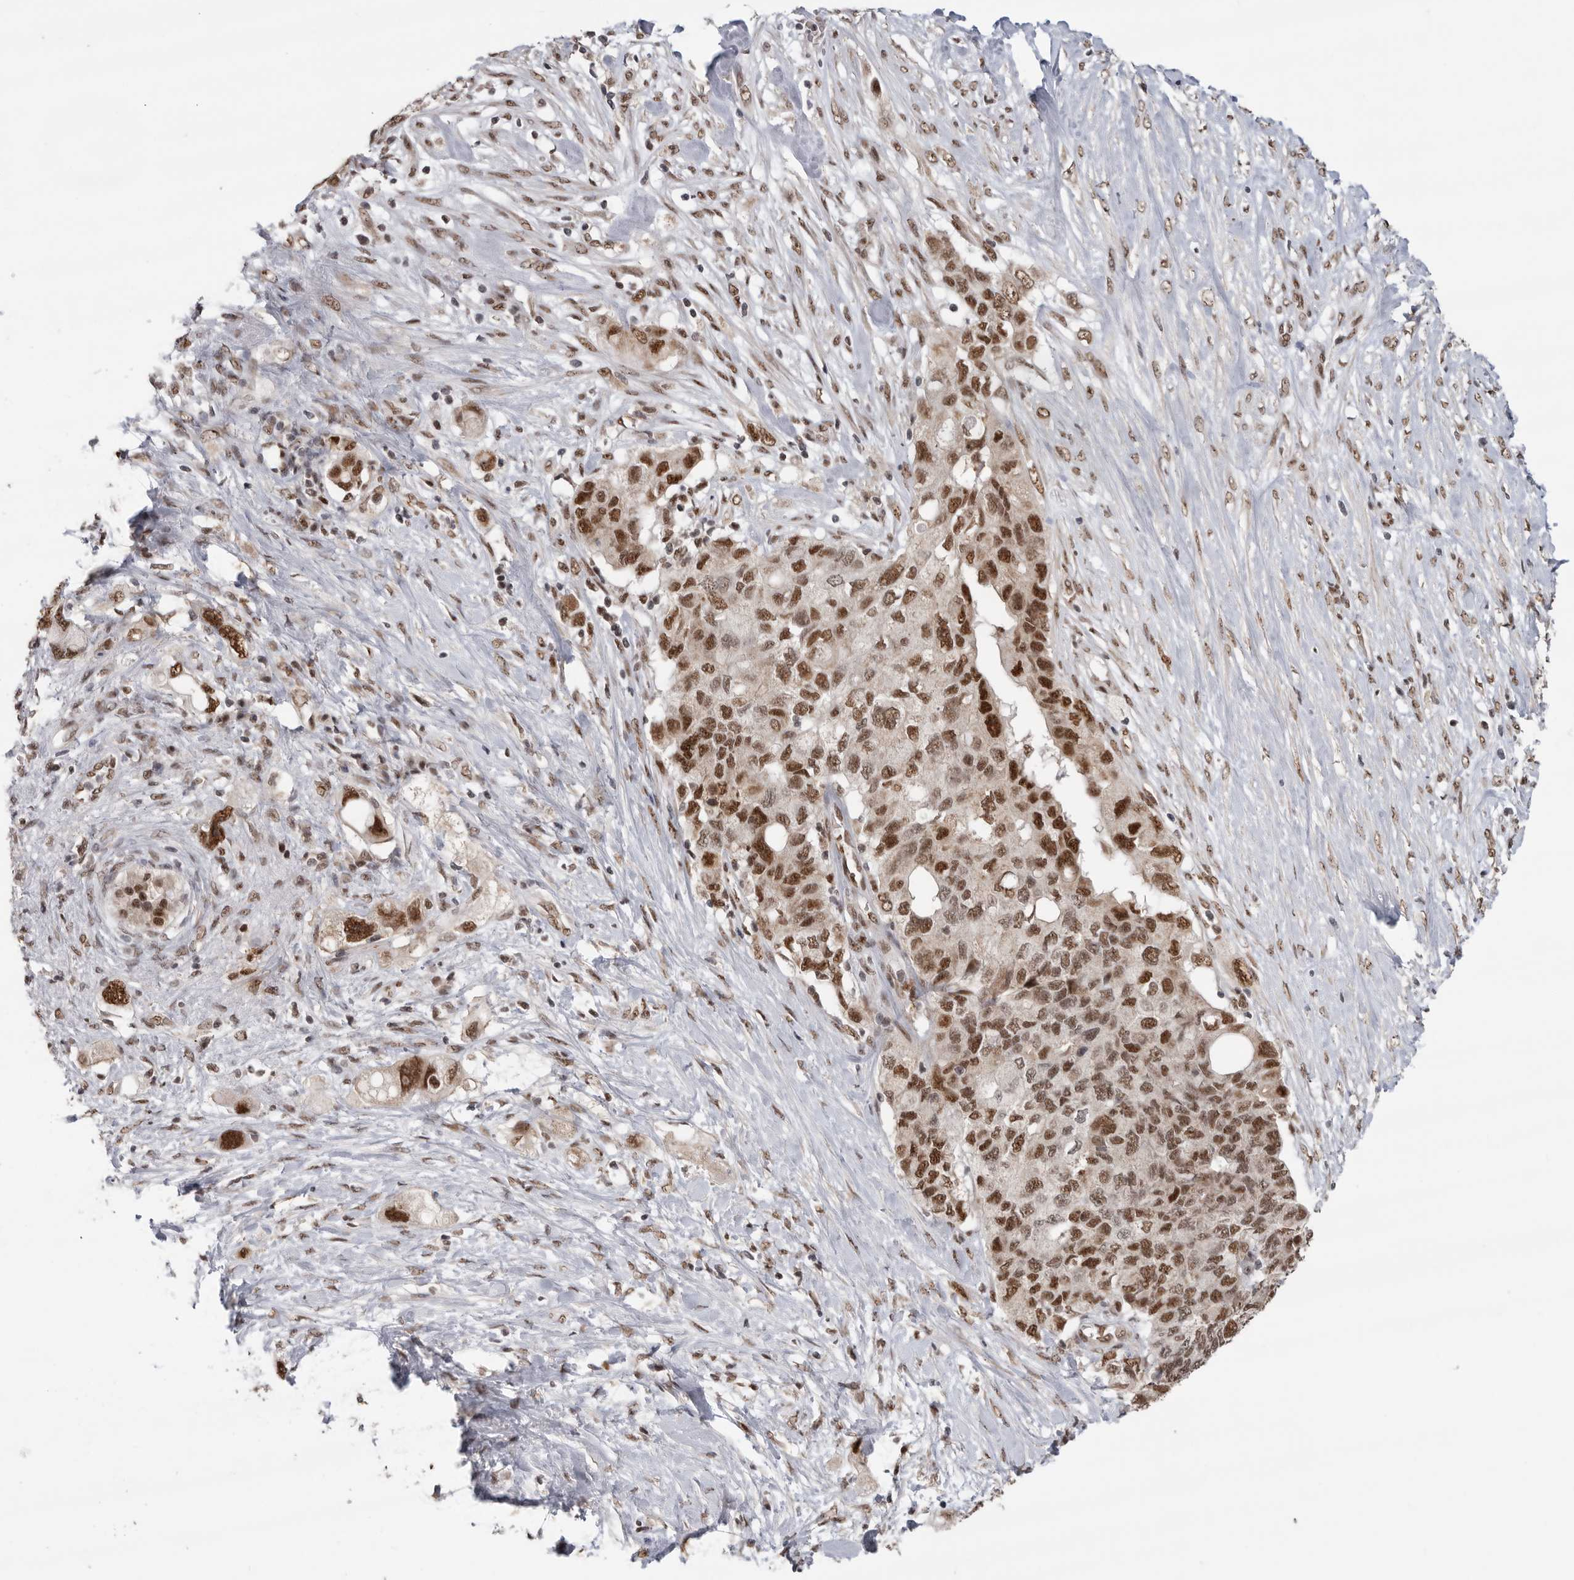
{"staining": {"intensity": "strong", "quantity": ">75%", "location": "nuclear"}, "tissue": "pancreatic cancer", "cell_type": "Tumor cells", "image_type": "cancer", "snomed": [{"axis": "morphology", "description": "Adenocarcinoma, NOS"}, {"axis": "topography", "description": "Pancreas"}], "caption": "IHC (DAB) staining of human pancreatic cancer (adenocarcinoma) demonstrates strong nuclear protein expression in about >75% of tumor cells.", "gene": "PPP1R10", "patient": {"sex": "female", "age": 56}}